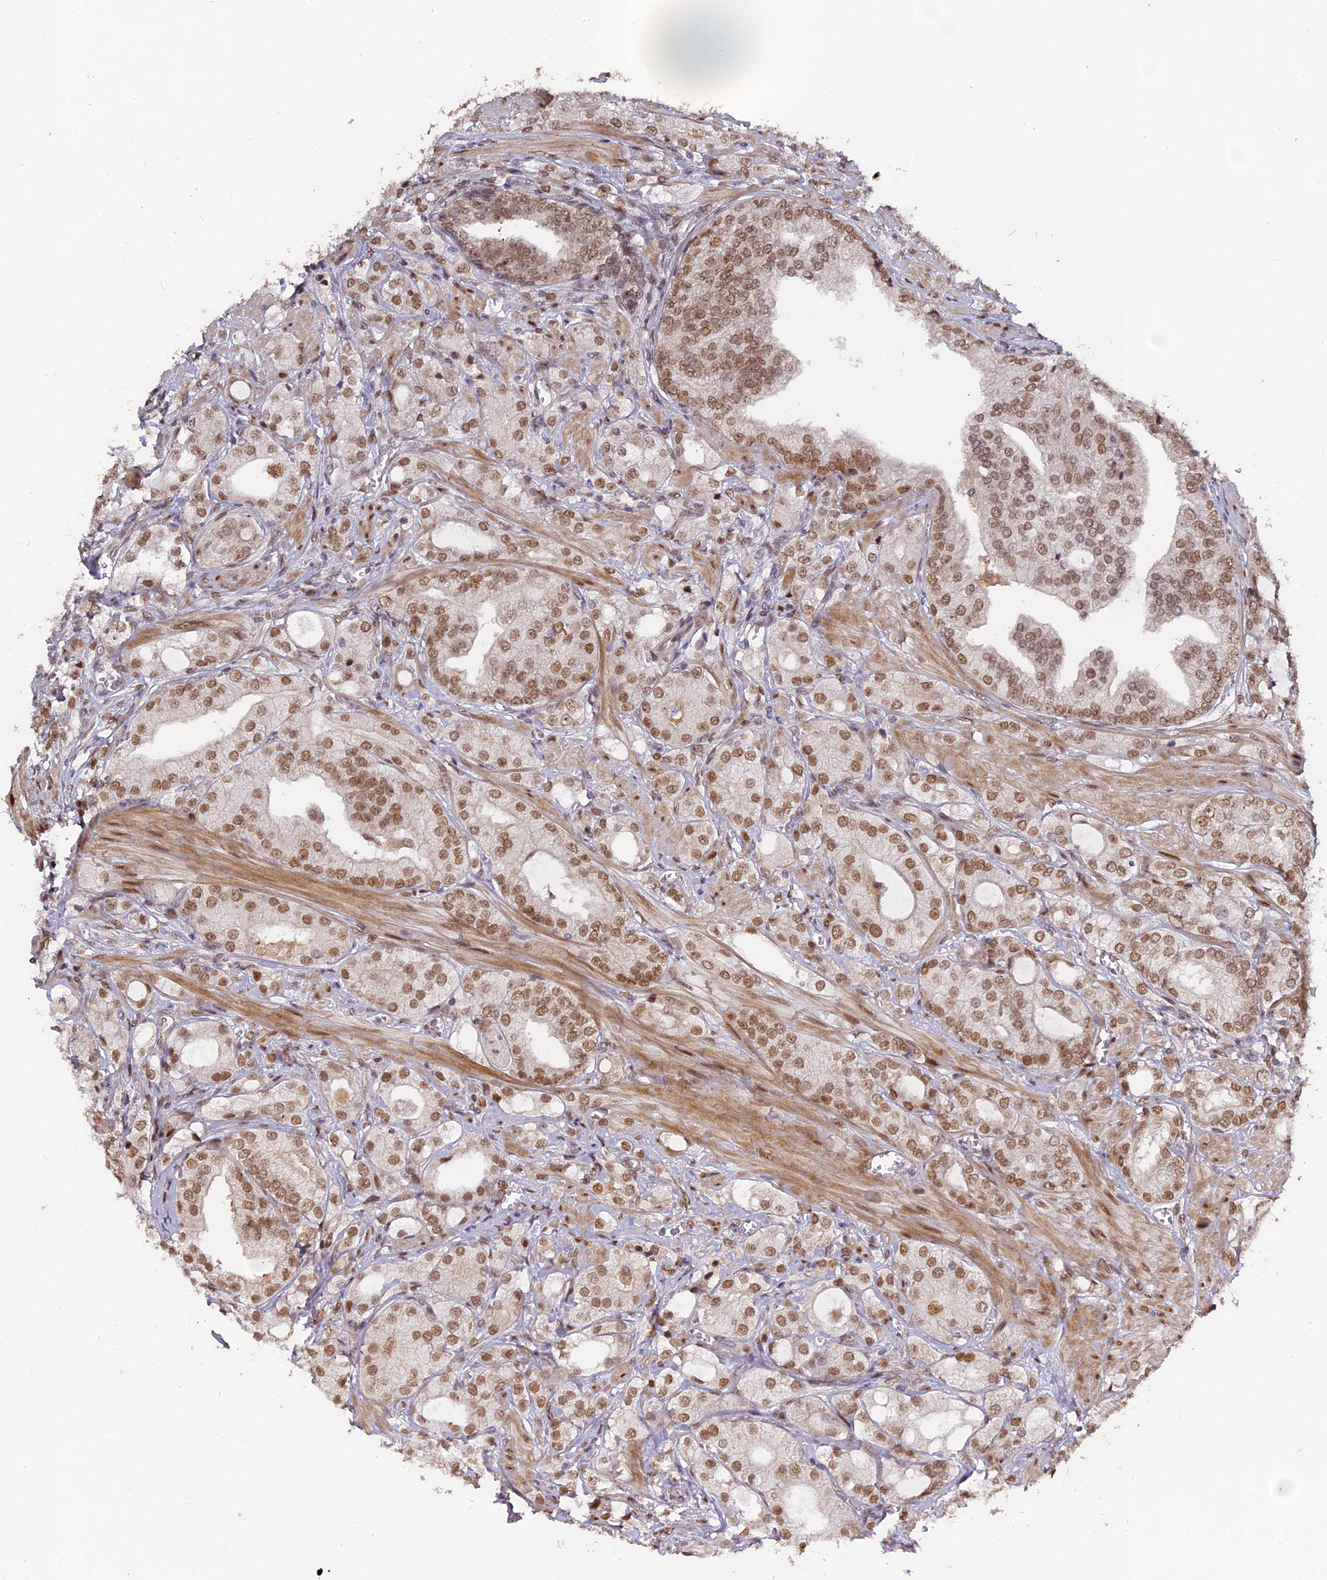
{"staining": {"intensity": "moderate", "quantity": ">75%", "location": "nuclear"}, "tissue": "prostate cancer", "cell_type": "Tumor cells", "image_type": "cancer", "snomed": [{"axis": "morphology", "description": "Adenocarcinoma, High grade"}, {"axis": "topography", "description": "Prostate"}], "caption": "Protein expression analysis of human adenocarcinoma (high-grade) (prostate) reveals moderate nuclear staining in approximately >75% of tumor cells.", "gene": "PYGO1", "patient": {"sex": "male", "age": 50}}